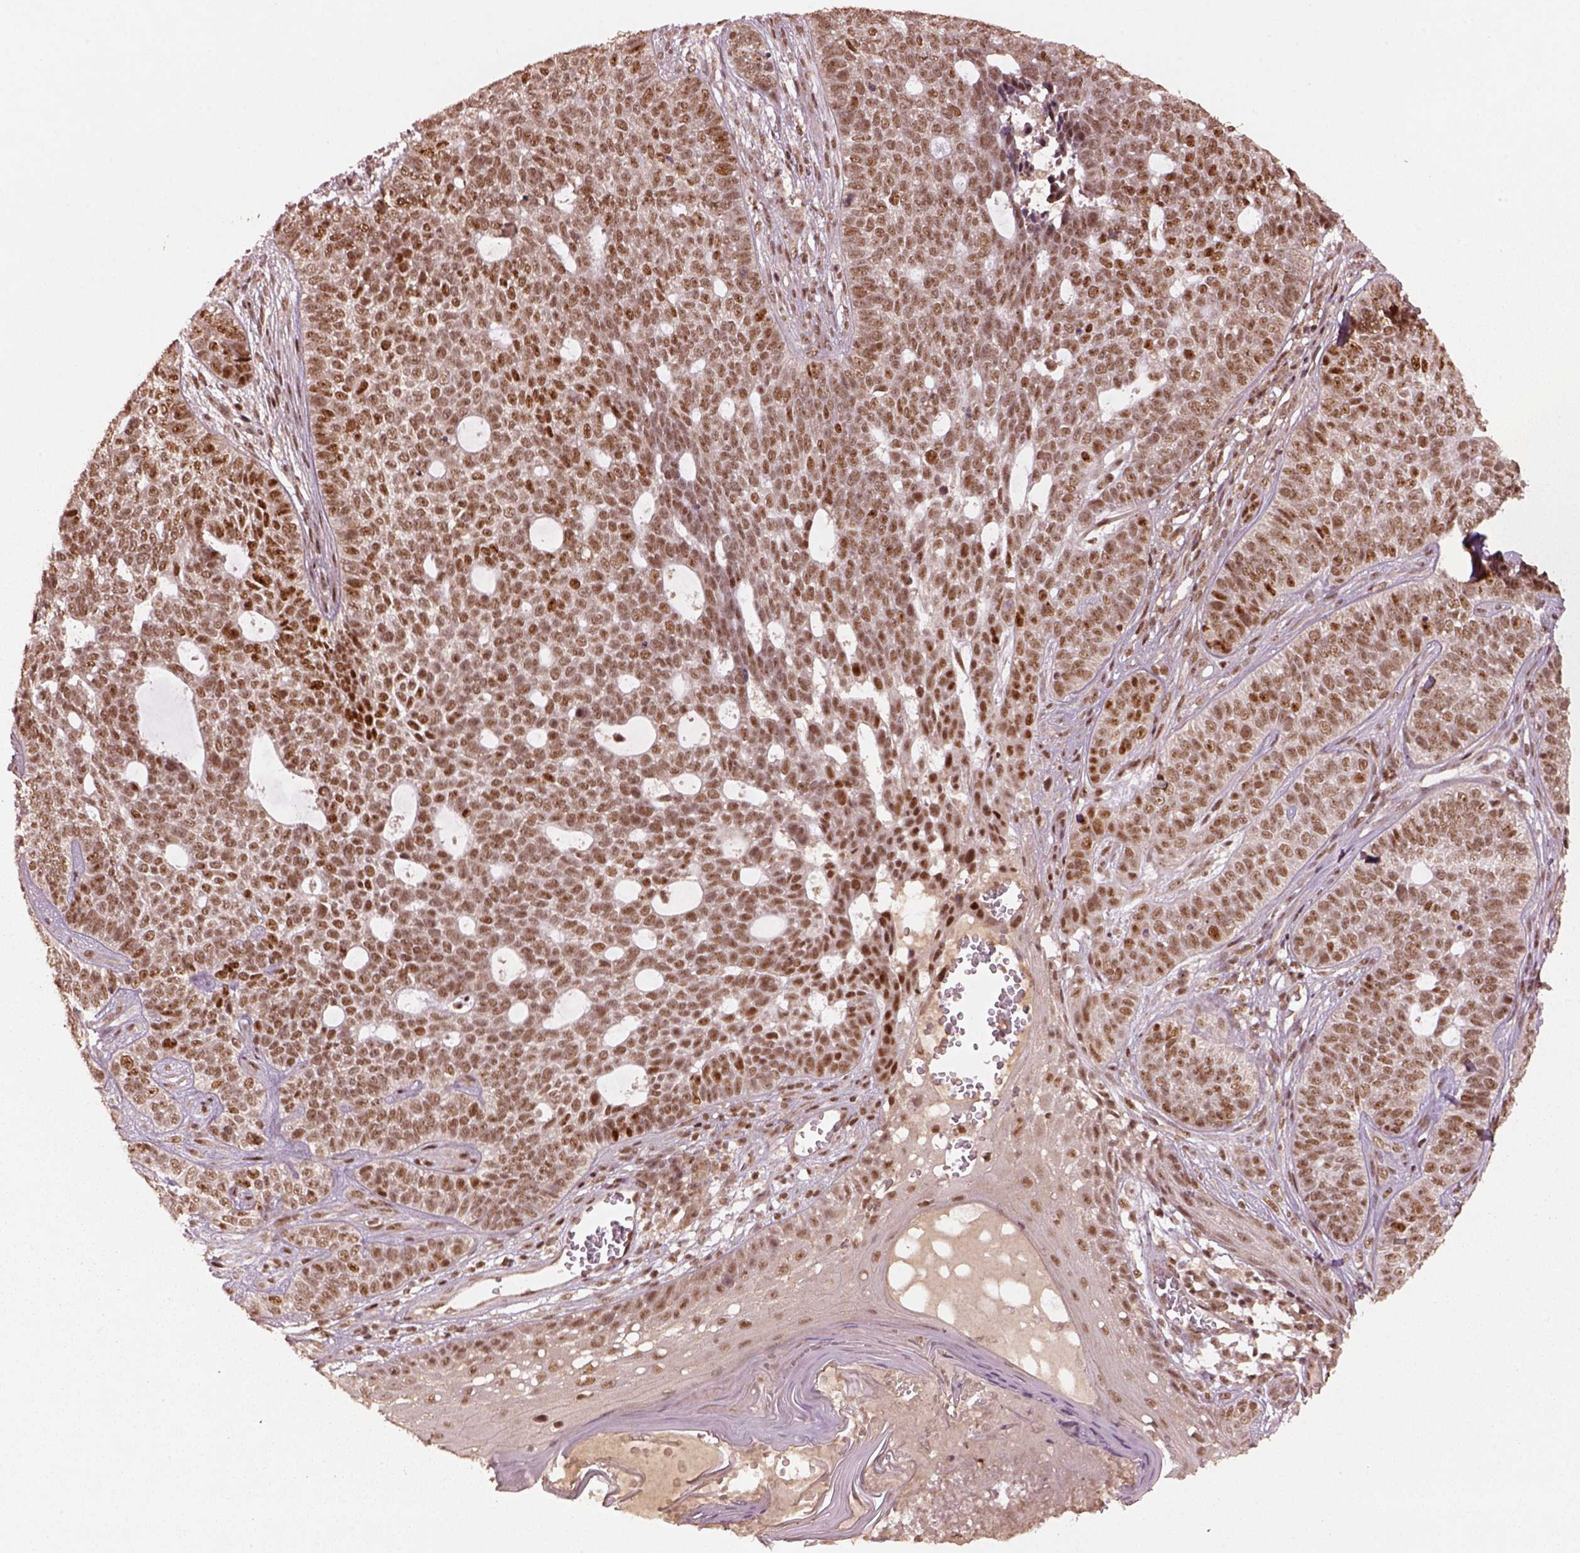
{"staining": {"intensity": "moderate", "quantity": ">75%", "location": "nuclear"}, "tissue": "skin cancer", "cell_type": "Tumor cells", "image_type": "cancer", "snomed": [{"axis": "morphology", "description": "Basal cell carcinoma"}, {"axis": "topography", "description": "Skin"}], "caption": "Immunohistochemistry (DAB (3,3'-diaminobenzidine)) staining of skin basal cell carcinoma displays moderate nuclear protein positivity in approximately >75% of tumor cells.", "gene": "BRD9", "patient": {"sex": "female", "age": 69}}